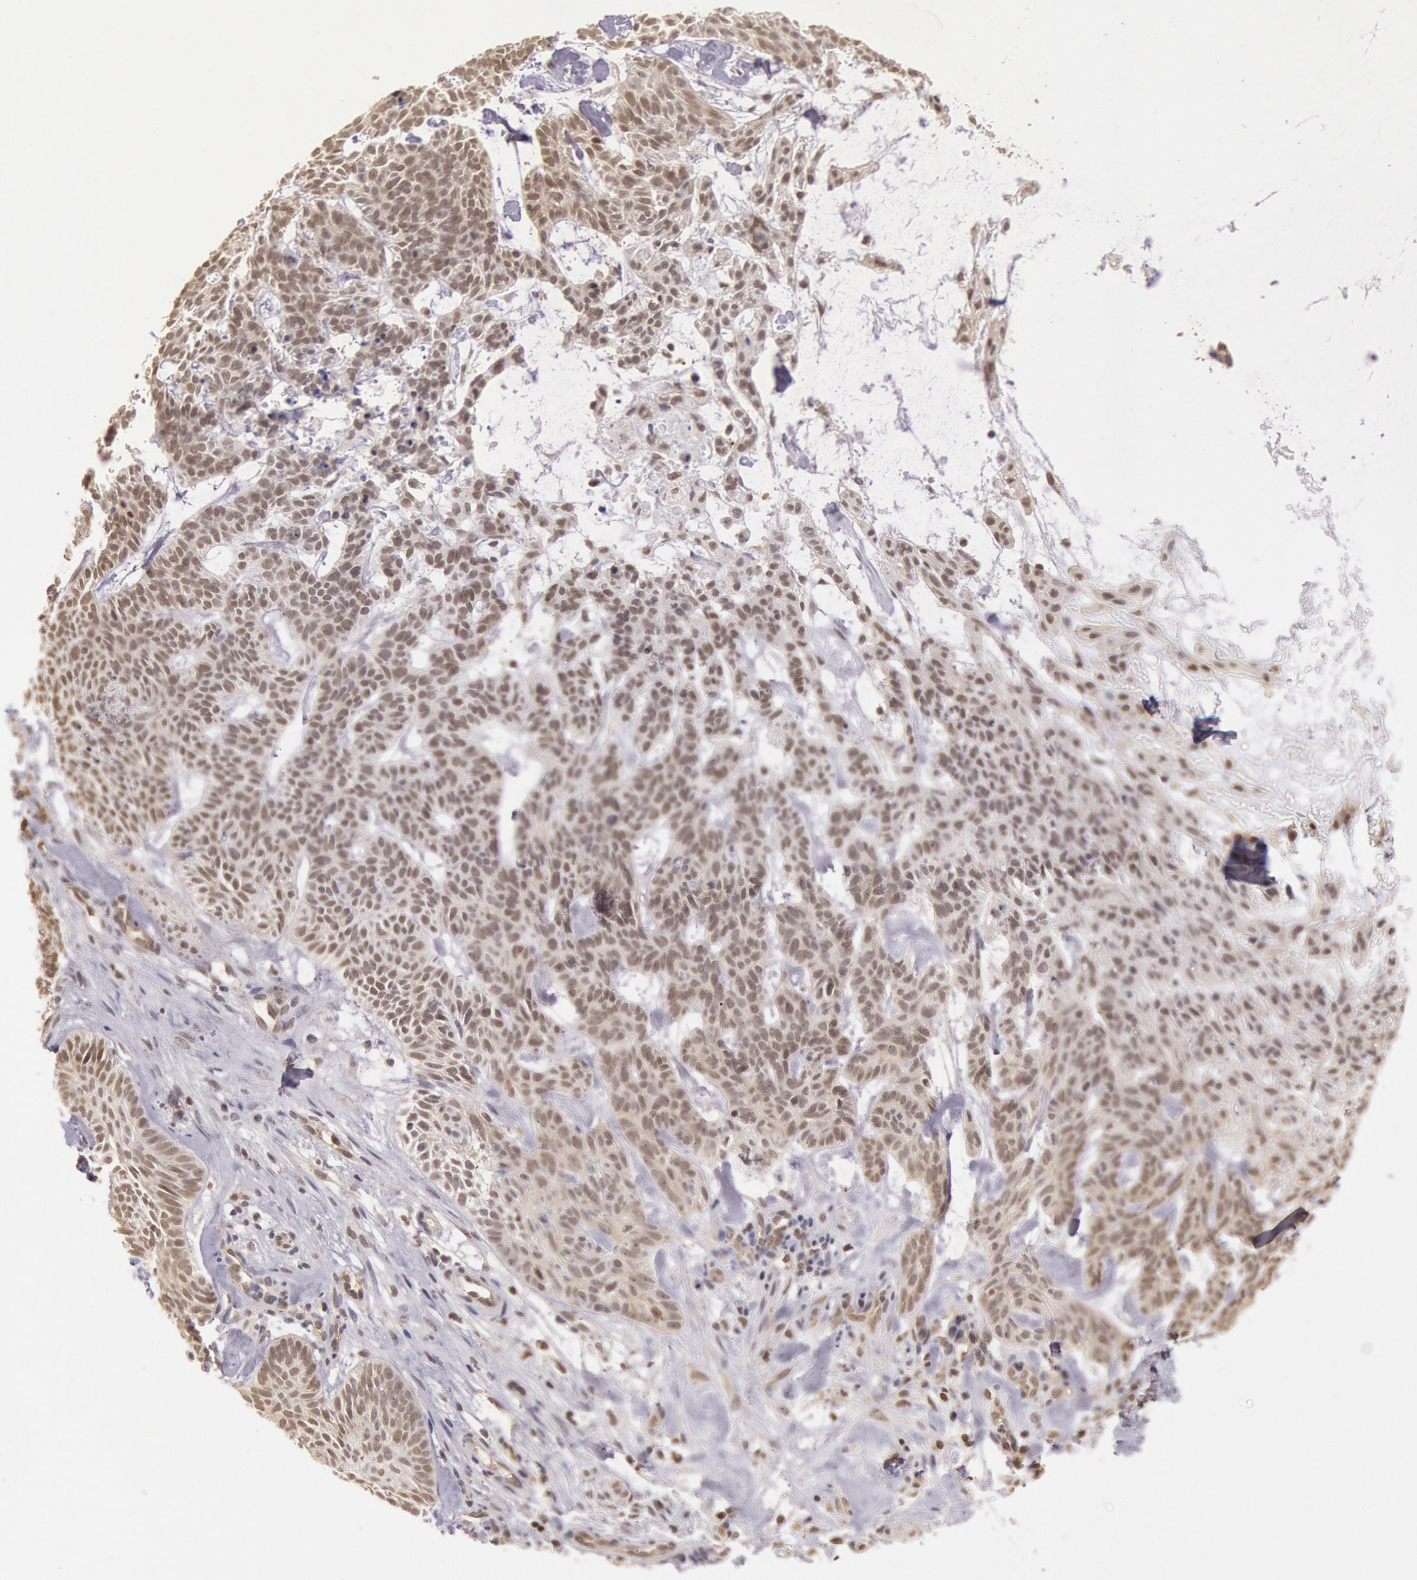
{"staining": {"intensity": "moderate", "quantity": ">75%", "location": "nuclear"}, "tissue": "skin cancer", "cell_type": "Tumor cells", "image_type": "cancer", "snomed": [{"axis": "morphology", "description": "Basal cell carcinoma"}, {"axis": "topography", "description": "Skin"}], "caption": "Immunohistochemical staining of skin cancer (basal cell carcinoma) reveals medium levels of moderate nuclear protein positivity in about >75% of tumor cells.", "gene": "HIF1A", "patient": {"sex": "male", "age": 75}}